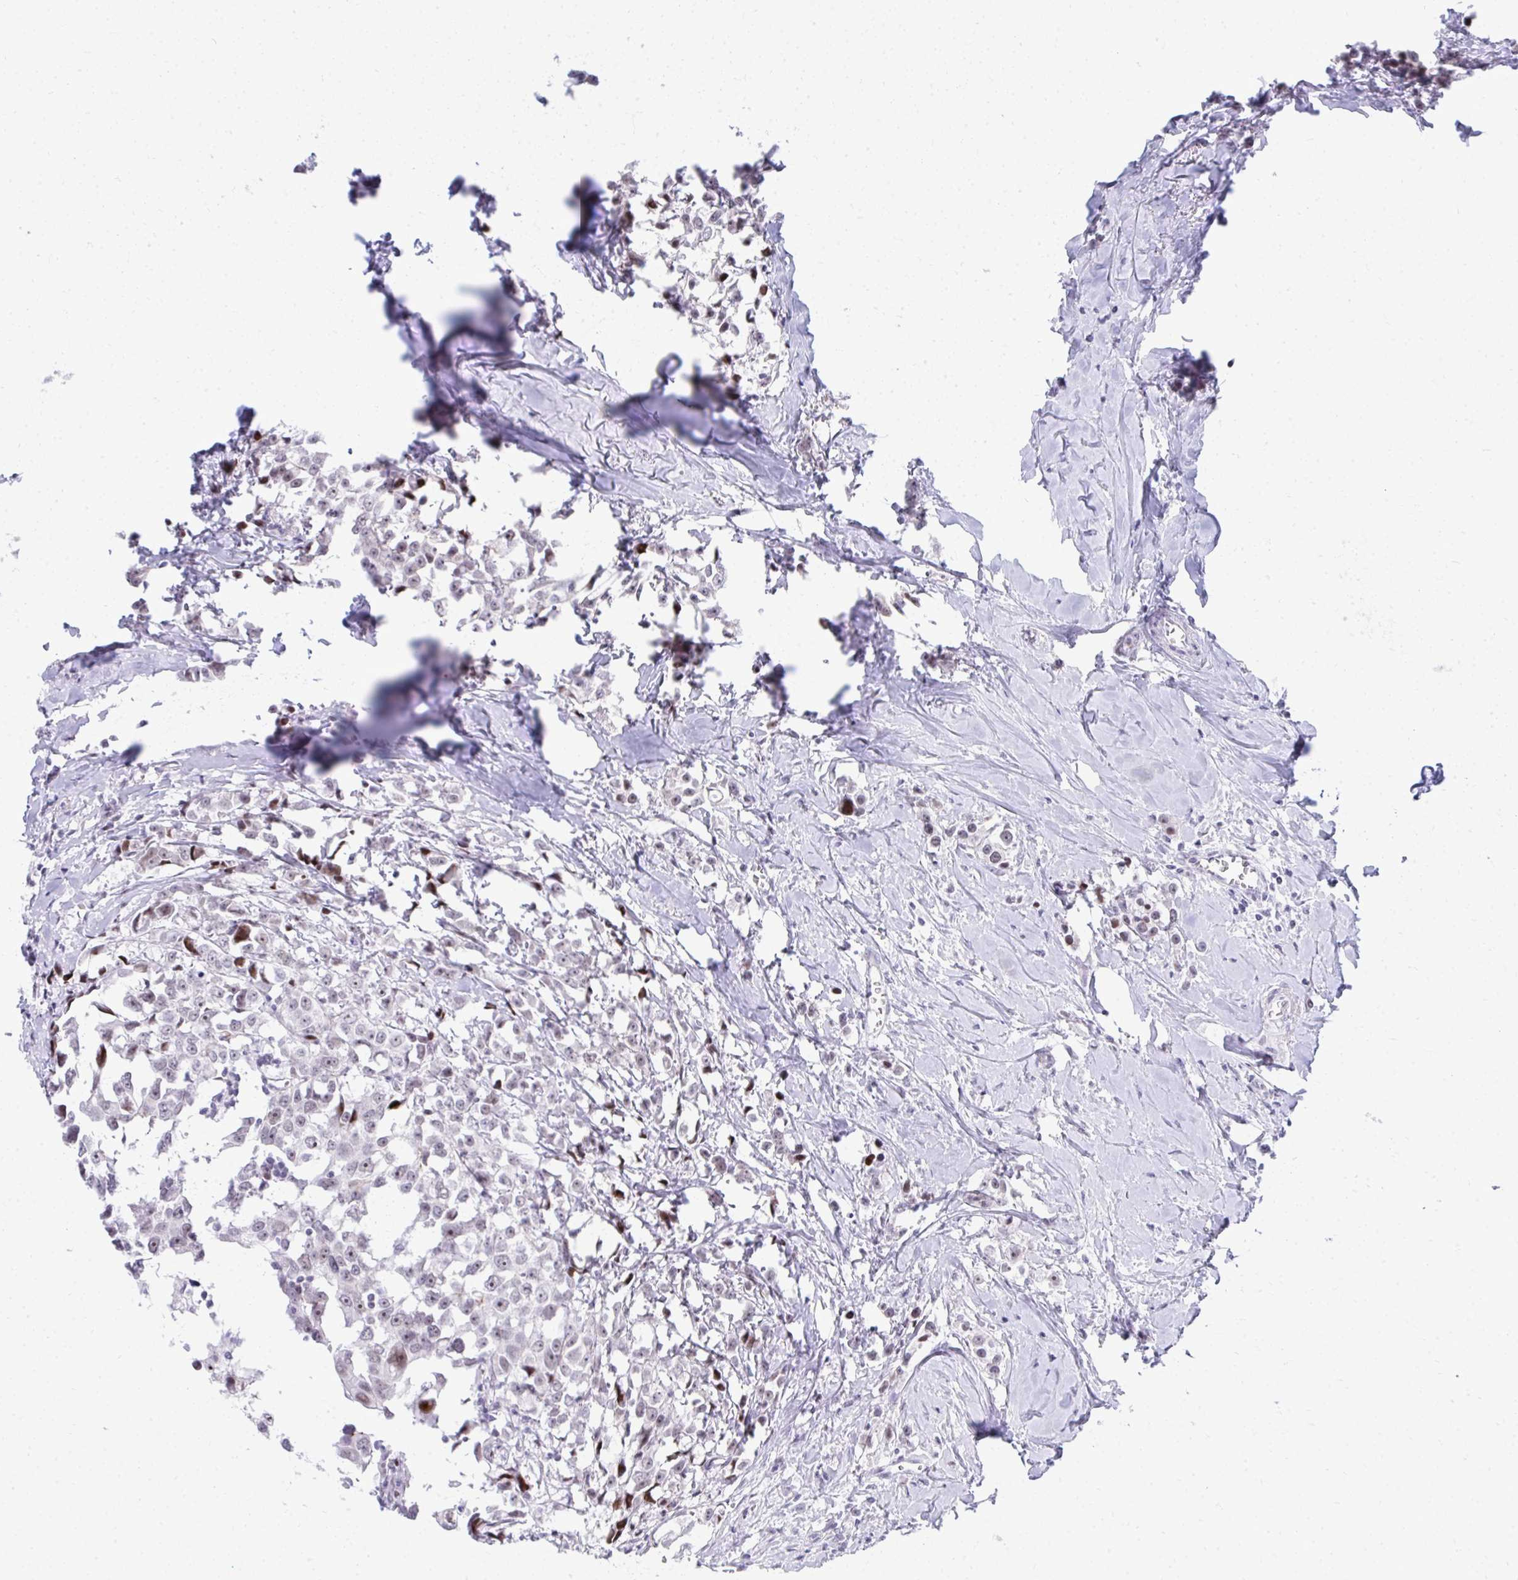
{"staining": {"intensity": "weak", "quantity": "<25%", "location": "nuclear"}, "tissue": "breast cancer", "cell_type": "Tumor cells", "image_type": "cancer", "snomed": [{"axis": "morphology", "description": "Duct carcinoma"}, {"axis": "topography", "description": "Breast"}], "caption": "Breast cancer (intraductal carcinoma) was stained to show a protein in brown. There is no significant expression in tumor cells.", "gene": "GLDN", "patient": {"sex": "female", "age": 80}}